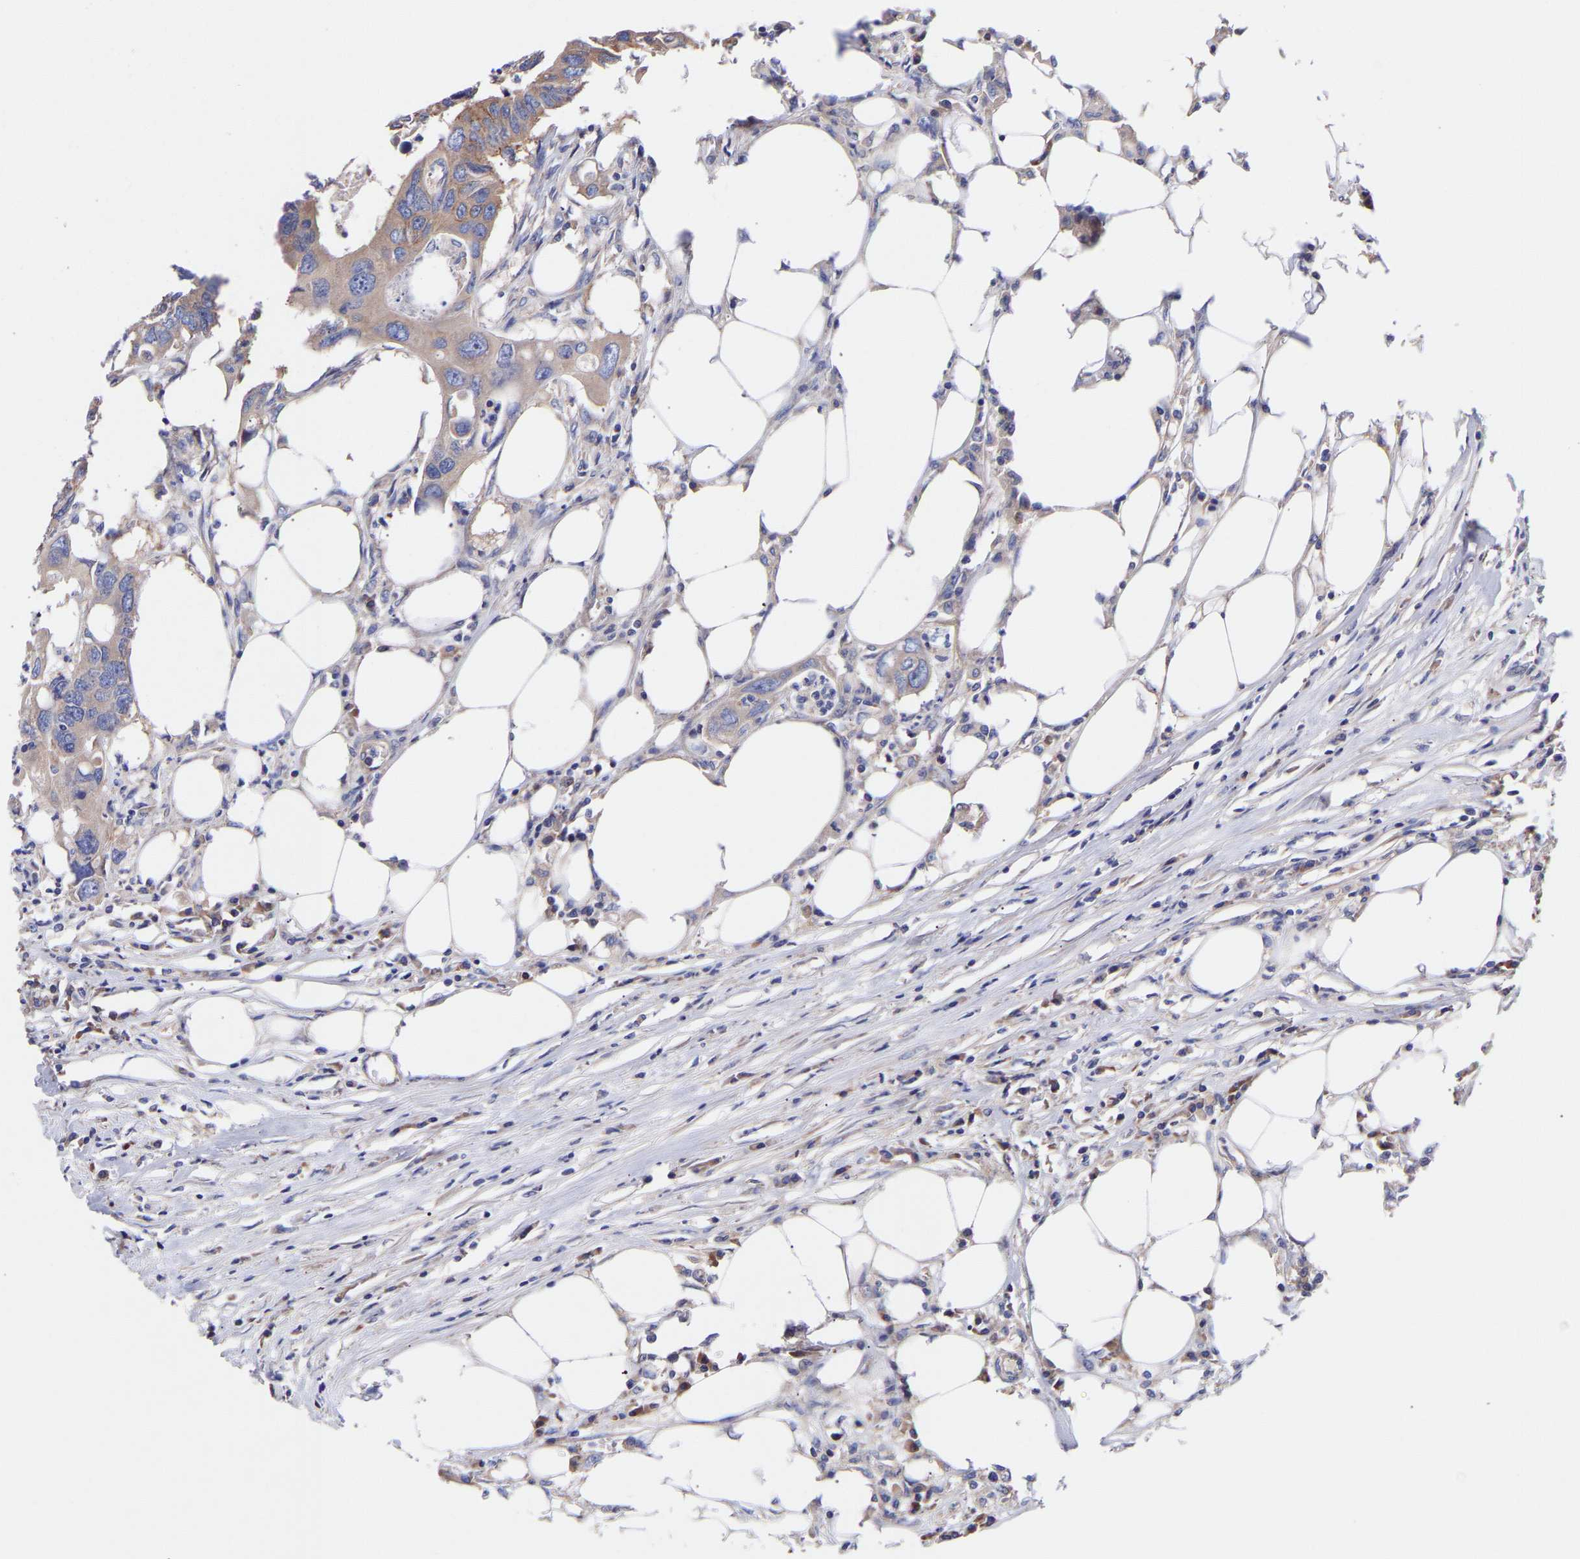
{"staining": {"intensity": "moderate", "quantity": ">75%", "location": "cytoplasmic/membranous"}, "tissue": "colorectal cancer", "cell_type": "Tumor cells", "image_type": "cancer", "snomed": [{"axis": "morphology", "description": "Adenocarcinoma, NOS"}, {"axis": "topography", "description": "Colon"}], "caption": "Colorectal cancer (adenocarcinoma) stained with IHC demonstrates moderate cytoplasmic/membranous positivity in about >75% of tumor cells.", "gene": "AIMP2", "patient": {"sex": "male", "age": 71}}